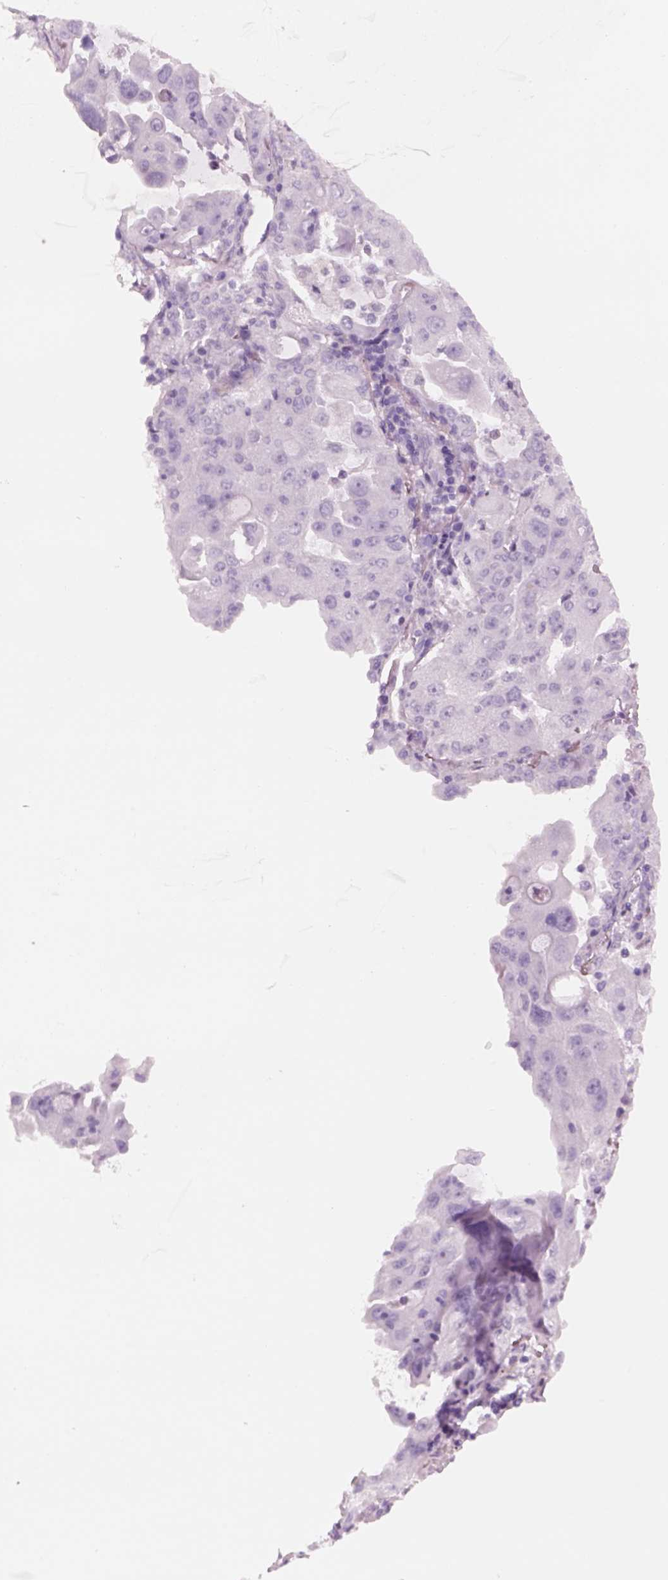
{"staining": {"intensity": "negative", "quantity": "none", "location": "none"}, "tissue": "lung cancer", "cell_type": "Tumor cells", "image_type": "cancer", "snomed": [{"axis": "morphology", "description": "Adenocarcinoma, NOS"}, {"axis": "topography", "description": "Lung"}], "caption": "Tumor cells show no significant protein expression in lung cancer. (DAB immunohistochemistry, high magnification).", "gene": "GAS2L2", "patient": {"sex": "female", "age": 61}}